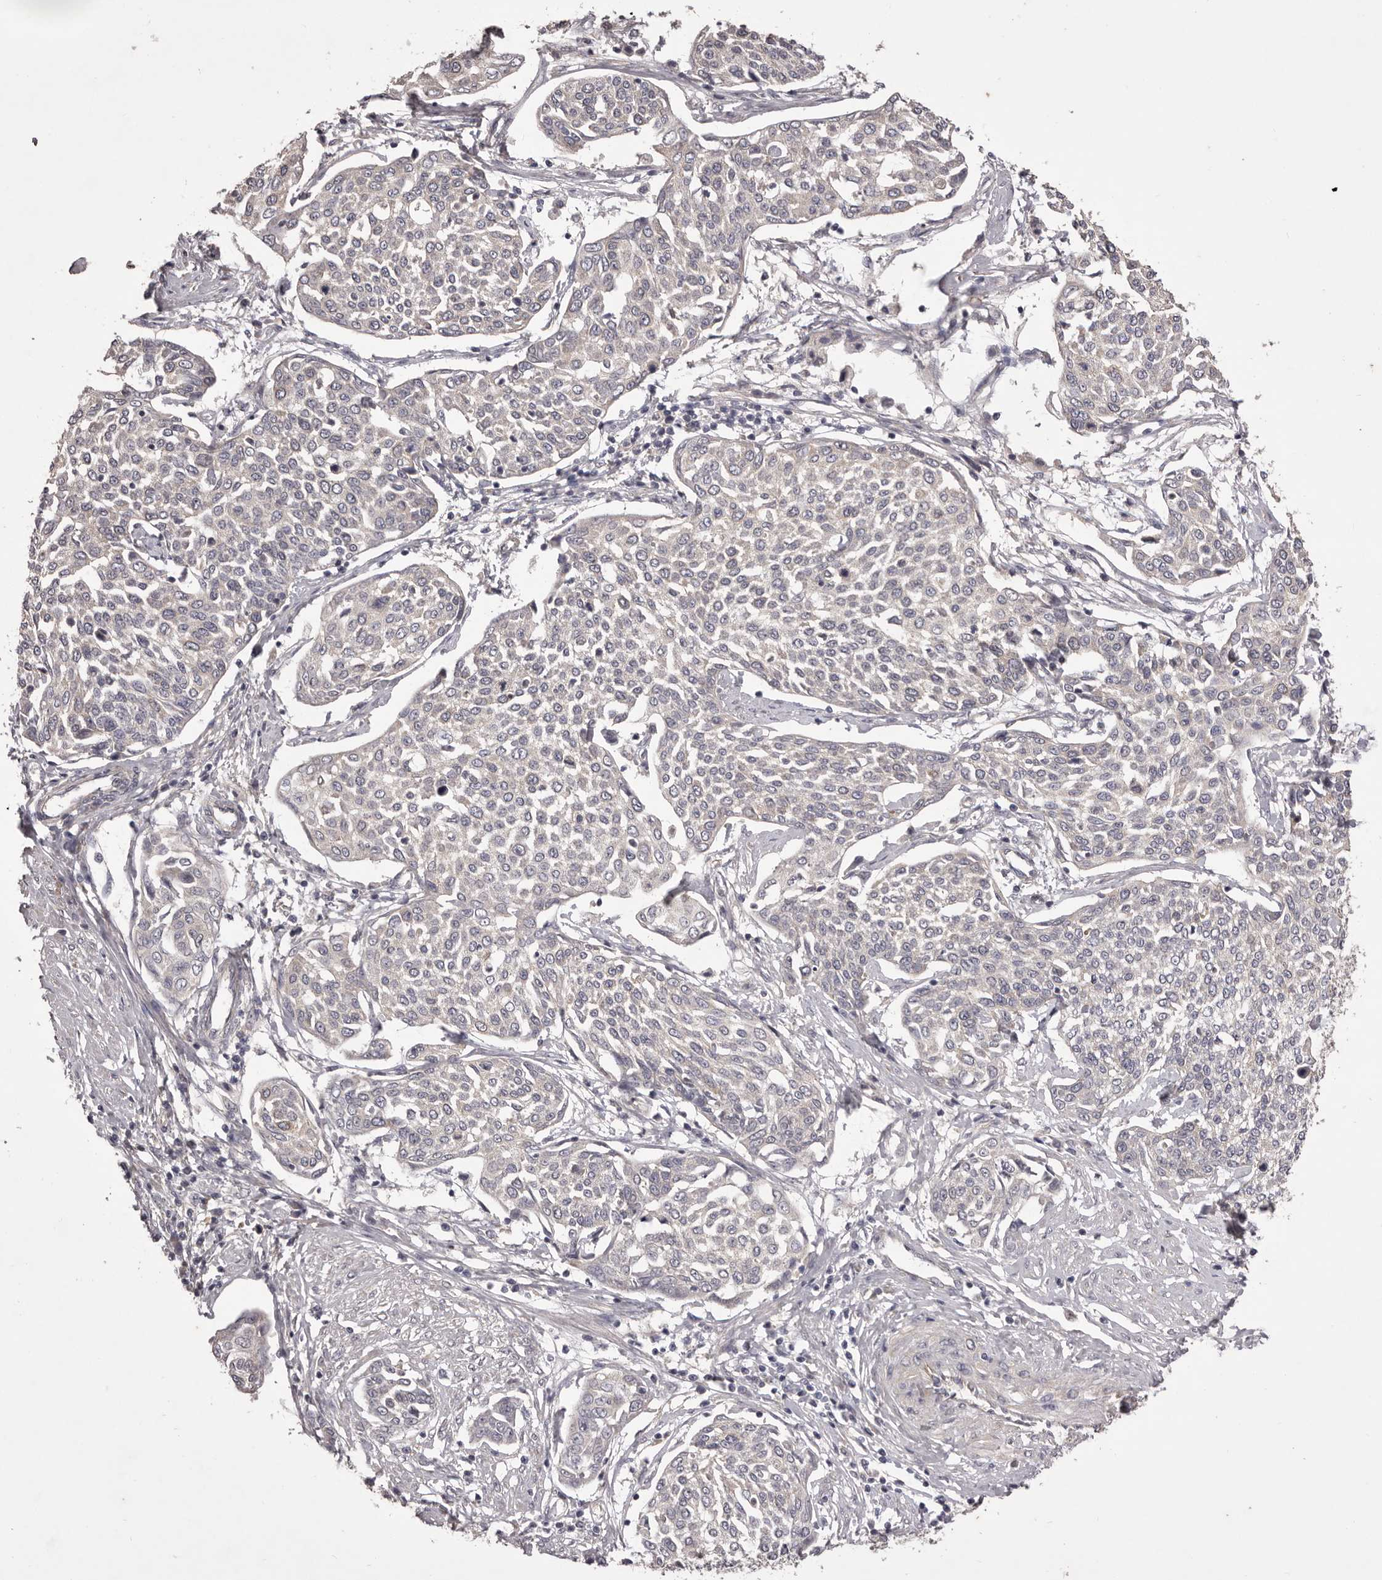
{"staining": {"intensity": "negative", "quantity": "none", "location": "none"}, "tissue": "cervical cancer", "cell_type": "Tumor cells", "image_type": "cancer", "snomed": [{"axis": "morphology", "description": "Squamous cell carcinoma, NOS"}, {"axis": "topography", "description": "Cervix"}], "caption": "The photomicrograph demonstrates no staining of tumor cells in cervical cancer.", "gene": "PNRC1", "patient": {"sex": "female", "age": 34}}